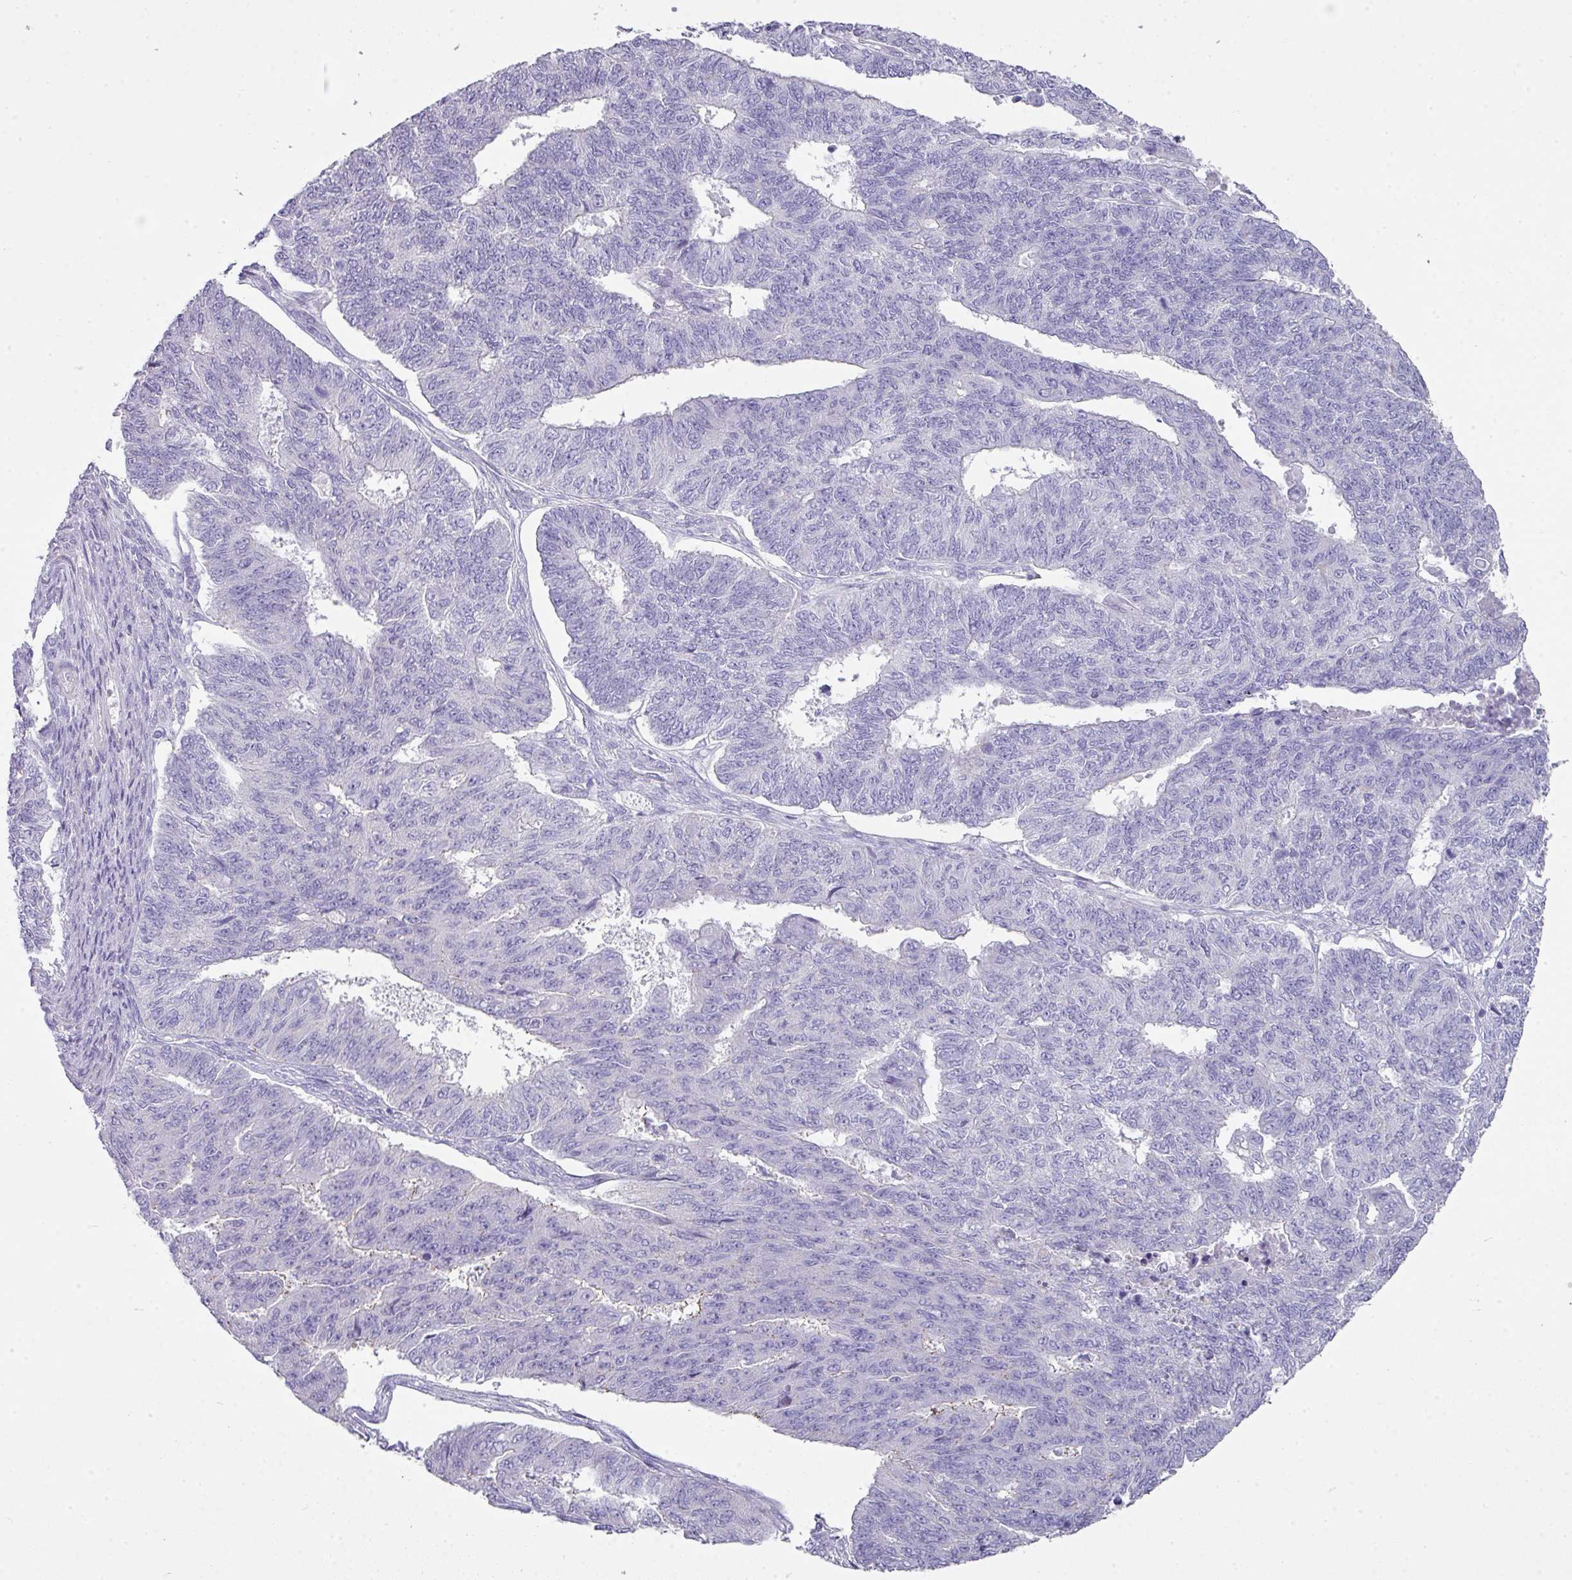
{"staining": {"intensity": "negative", "quantity": "none", "location": "none"}, "tissue": "endometrial cancer", "cell_type": "Tumor cells", "image_type": "cancer", "snomed": [{"axis": "morphology", "description": "Adenocarcinoma, NOS"}, {"axis": "topography", "description": "Endometrium"}], "caption": "Tumor cells show no significant protein expression in endometrial cancer.", "gene": "GLI4", "patient": {"sex": "female", "age": 32}}